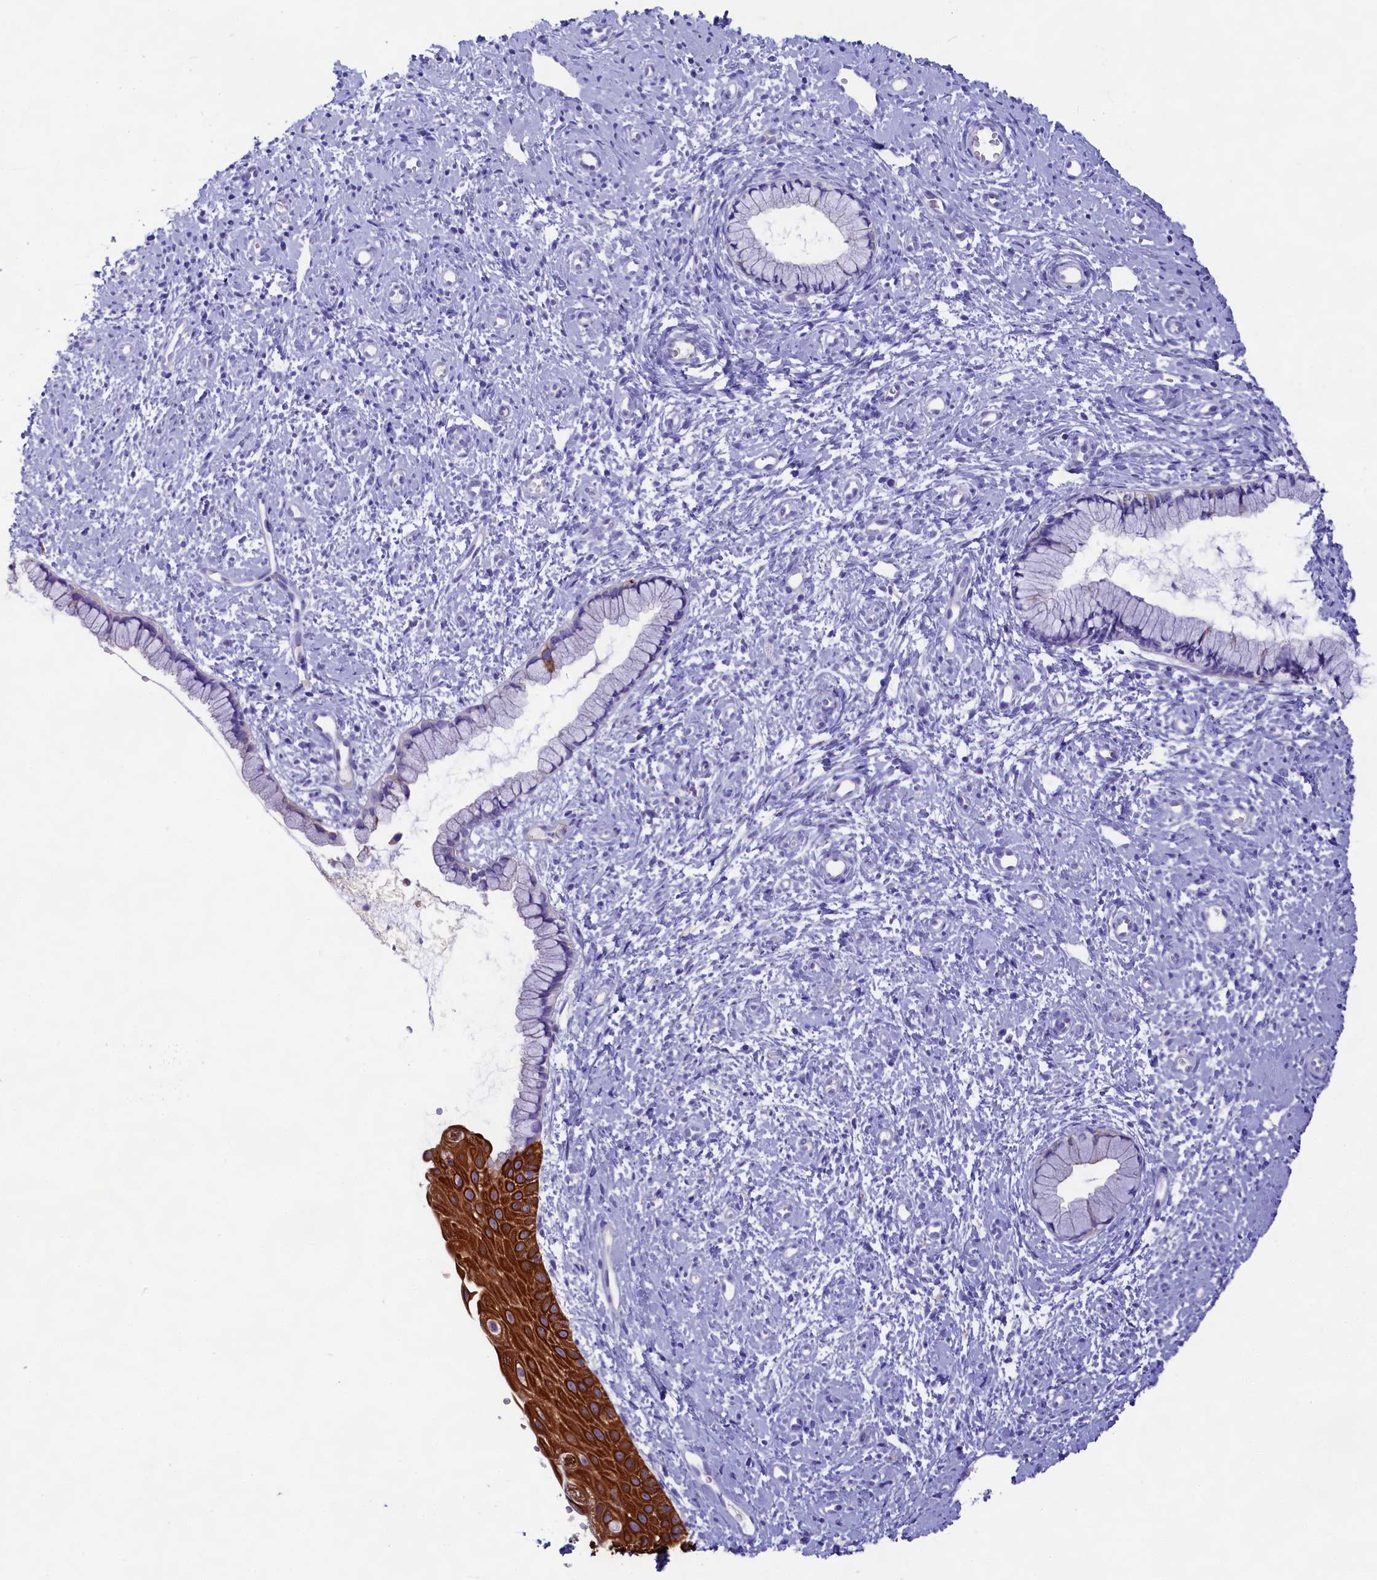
{"staining": {"intensity": "negative", "quantity": "none", "location": "none"}, "tissue": "cervix", "cell_type": "Glandular cells", "image_type": "normal", "snomed": [{"axis": "morphology", "description": "Normal tissue, NOS"}, {"axis": "topography", "description": "Cervix"}], "caption": "Immunohistochemistry (IHC) micrograph of benign cervix stained for a protein (brown), which demonstrates no positivity in glandular cells. (Brightfield microscopy of DAB immunohistochemistry at high magnification).", "gene": "SULT2A1", "patient": {"sex": "female", "age": 57}}